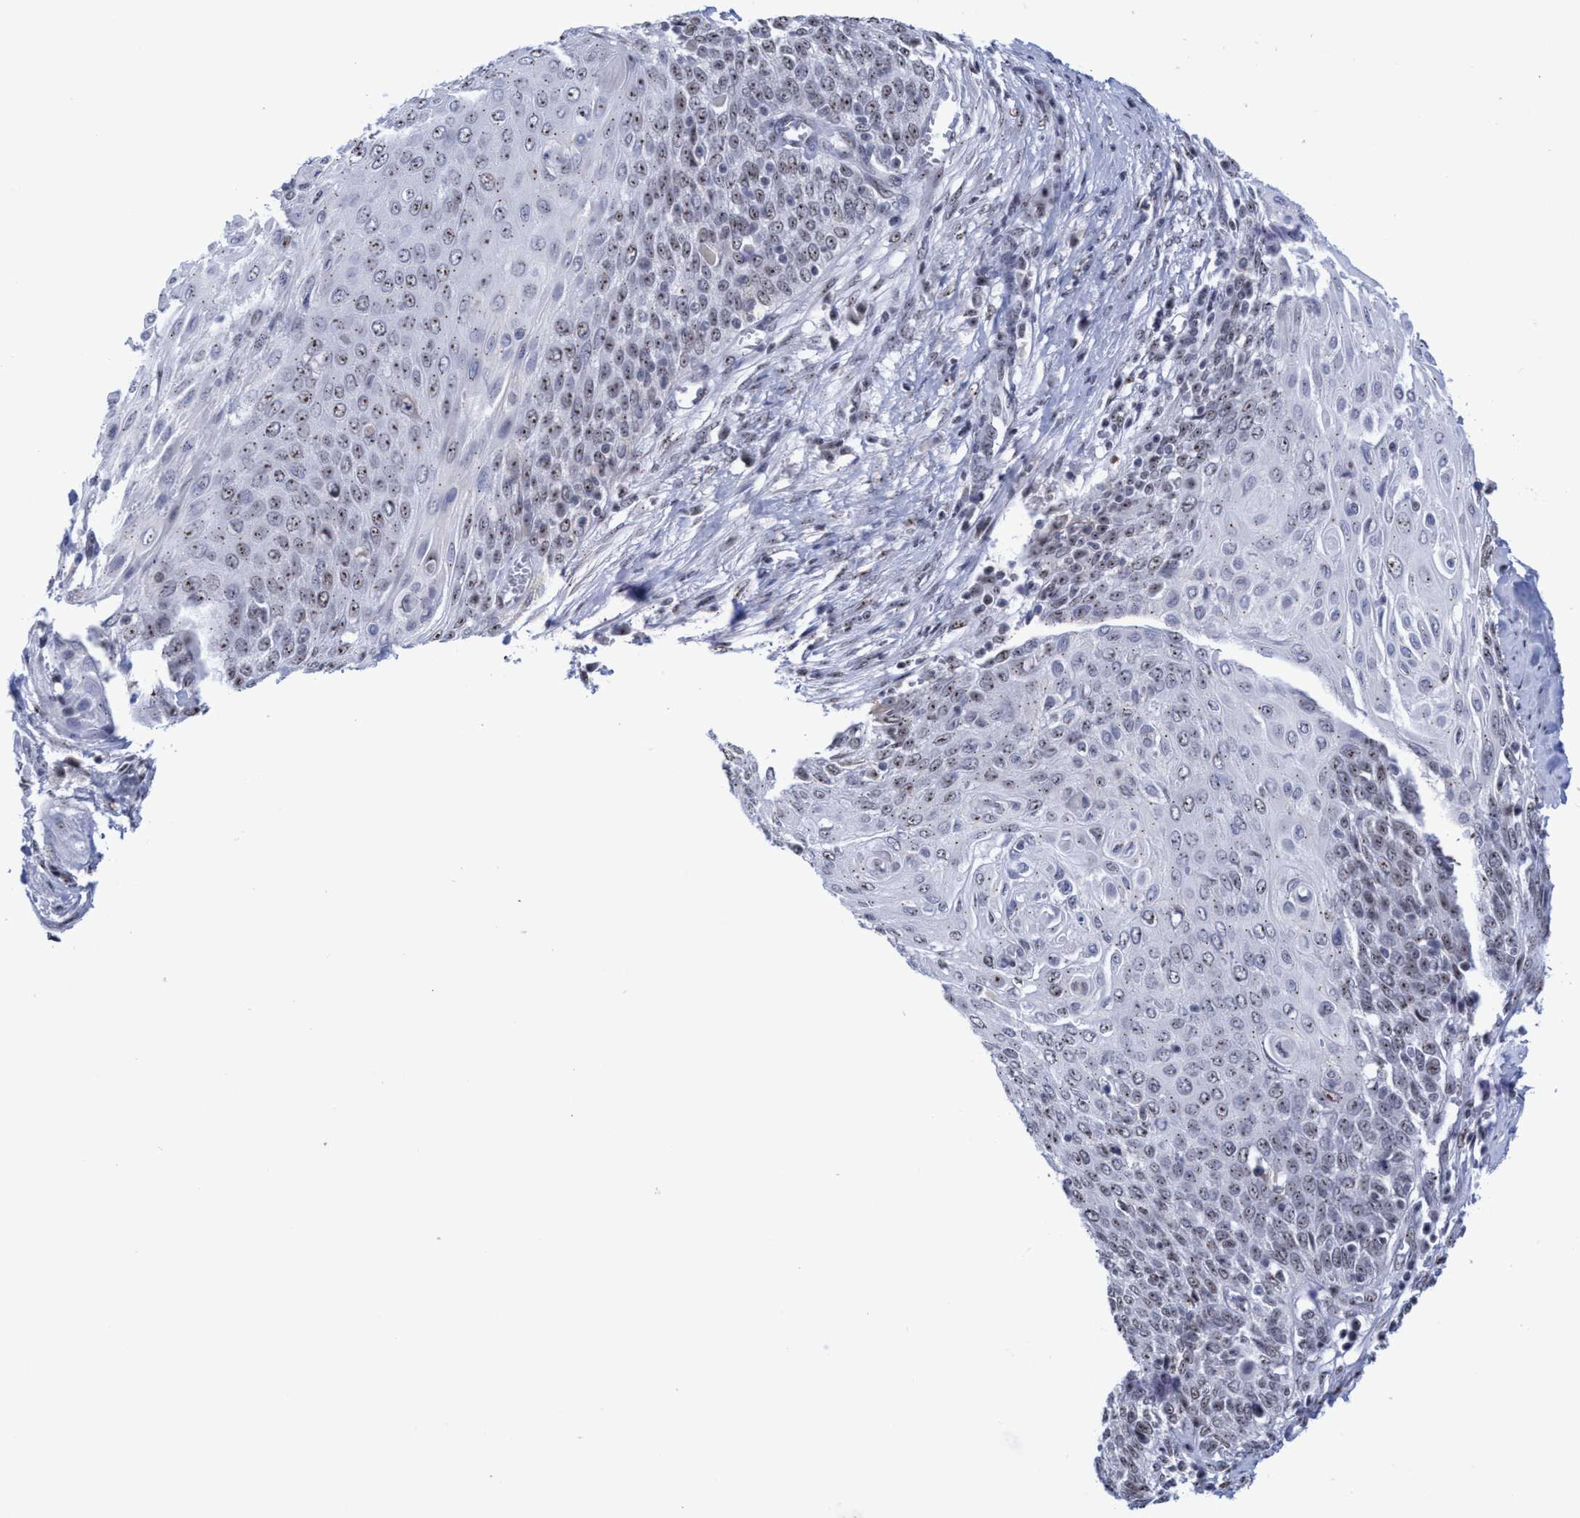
{"staining": {"intensity": "moderate", "quantity": ">75%", "location": "nuclear"}, "tissue": "cervical cancer", "cell_type": "Tumor cells", "image_type": "cancer", "snomed": [{"axis": "morphology", "description": "Squamous cell carcinoma, NOS"}, {"axis": "topography", "description": "Cervix"}], "caption": "A brown stain highlights moderate nuclear expression of a protein in cervical cancer (squamous cell carcinoma) tumor cells.", "gene": "EFCAB10", "patient": {"sex": "female", "age": 39}}